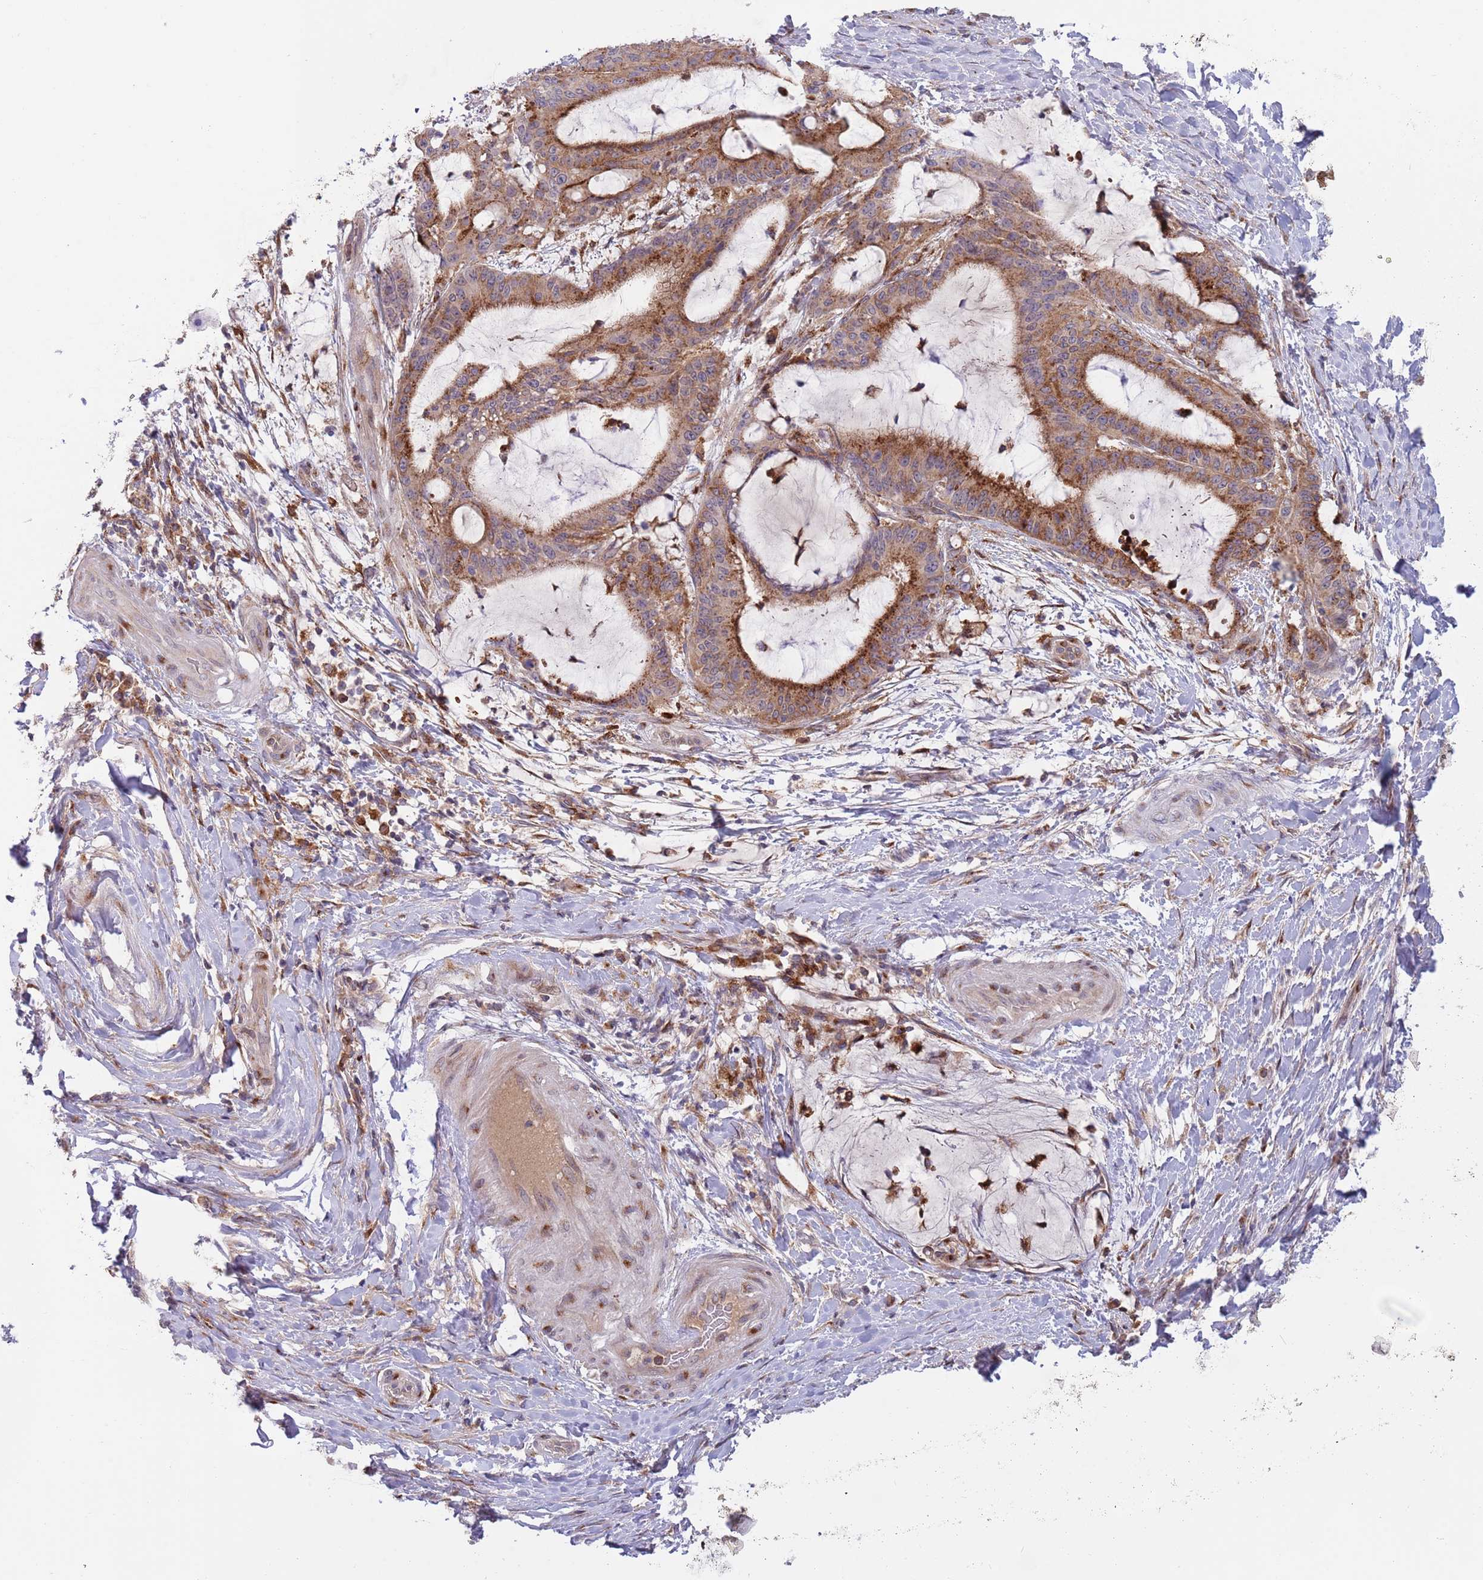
{"staining": {"intensity": "moderate", "quantity": ">75%", "location": "cytoplasmic/membranous"}, "tissue": "liver cancer", "cell_type": "Tumor cells", "image_type": "cancer", "snomed": [{"axis": "morphology", "description": "Normal tissue, NOS"}, {"axis": "morphology", "description": "Cholangiocarcinoma"}, {"axis": "topography", "description": "Liver"}, {"axis": "topography", "description": "Peripheral nerve tissue"}], "caption": "Liver cholangiocarcinoma stained with DAB IHC displays medium levels of moderate cytoplasmic/membranous expression in about >75% of tumor cells. (Stains: DAB (3,3'-diaminobenzidine) in brown, nuclei in blue, Microscopy: brightfield microscopy at high magnification).", "gene": "BTBD7", "patient": {"sex": "female", "age": 73}}